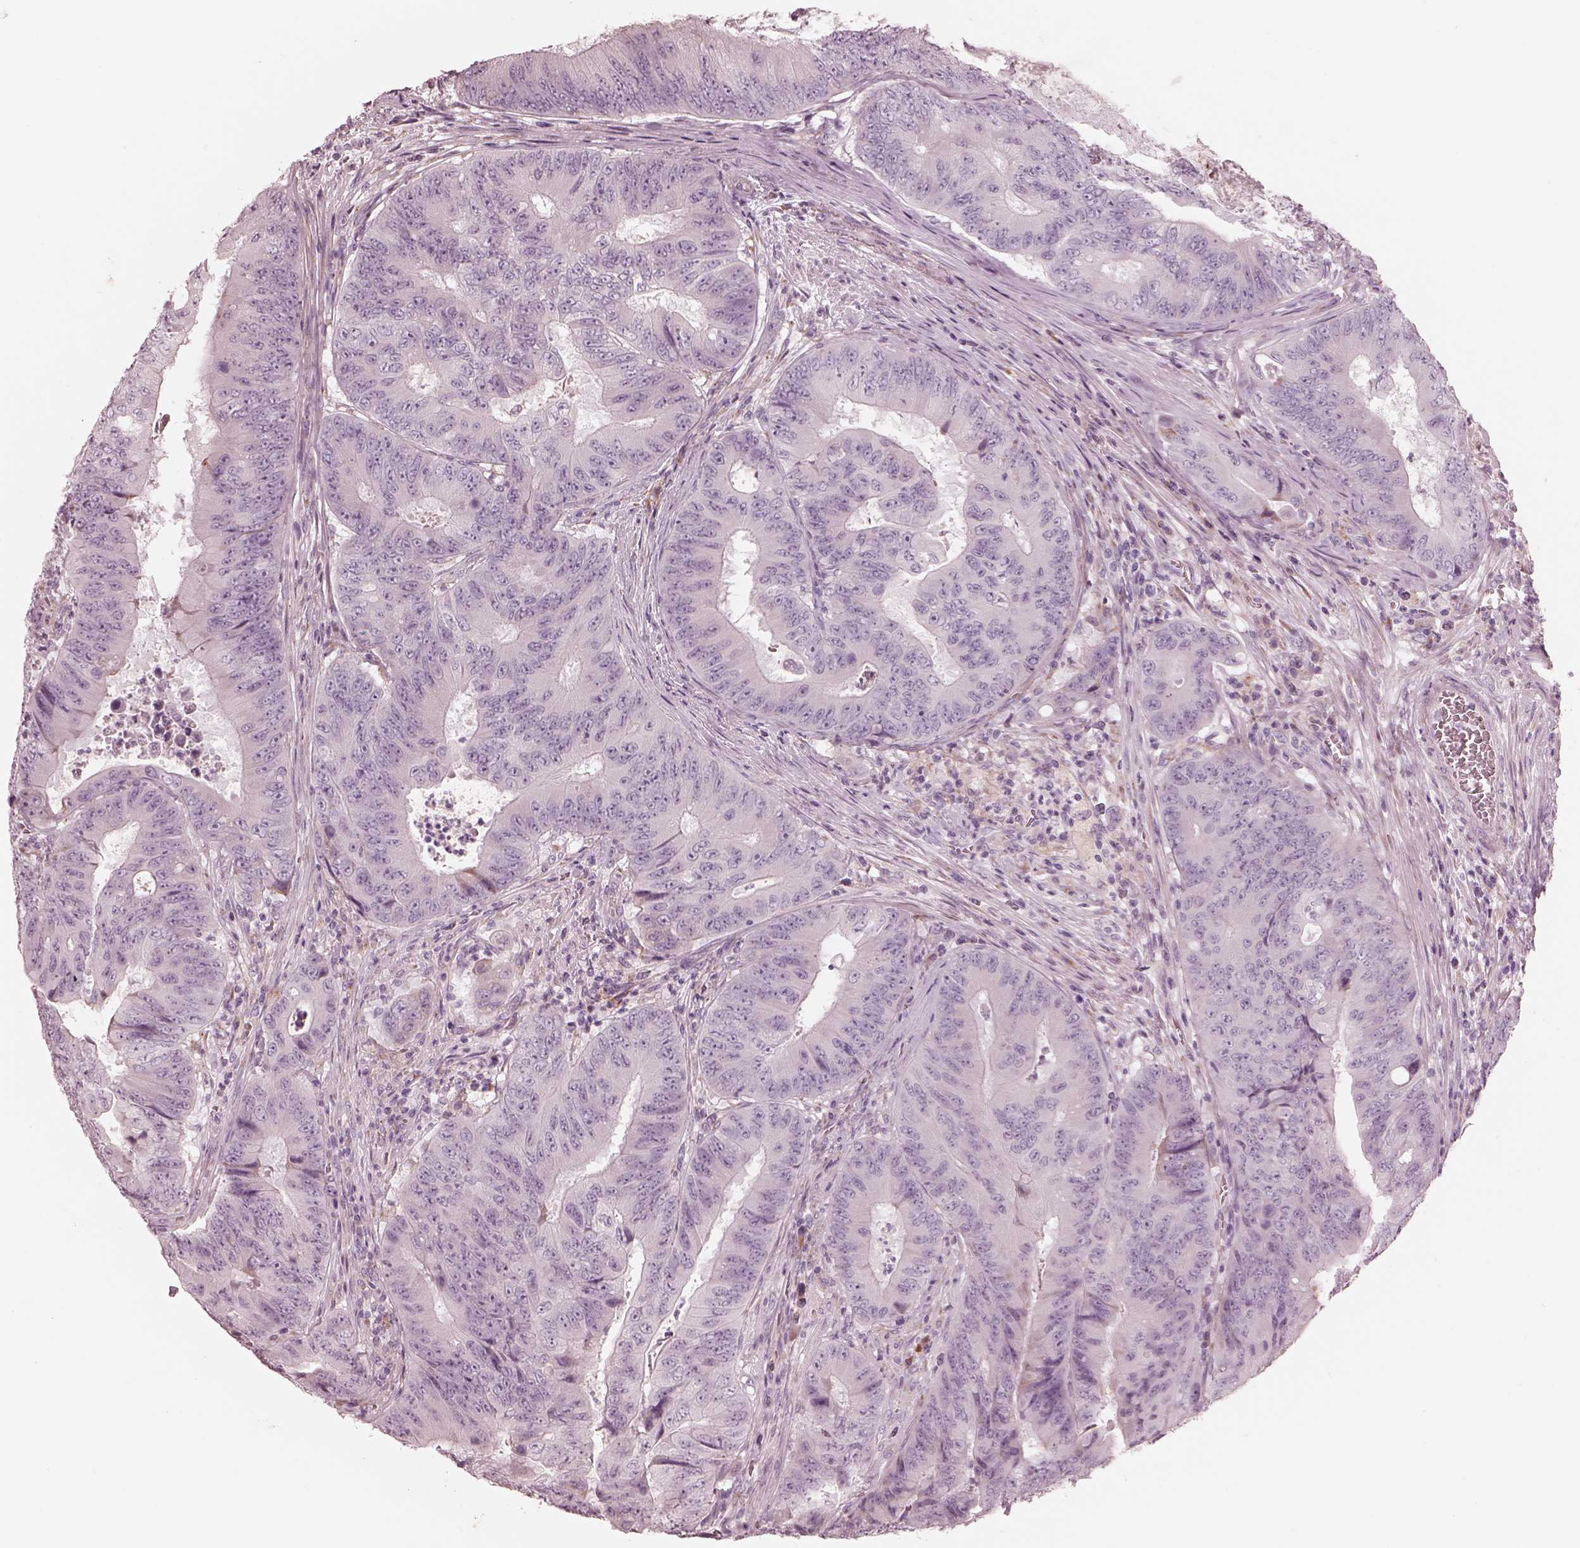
{"staining": {"intensity": "negative", "quantity": "none", "location": "none"}, "tissue": "colorectal cancer", "cell_type": "Tumor cells", "image_type": "cancer", "snomed": [{"axis": "morphology", "description": "Adenocarcinoma, NOS"}, {"axis": "topography", "description": "Colon"}], "caption": "Tumor cells show no significant expression in colorectal cancer (adenocarcinoma).", "gene": "CADM2", "patient": {"sex": "female", "age": 48}}